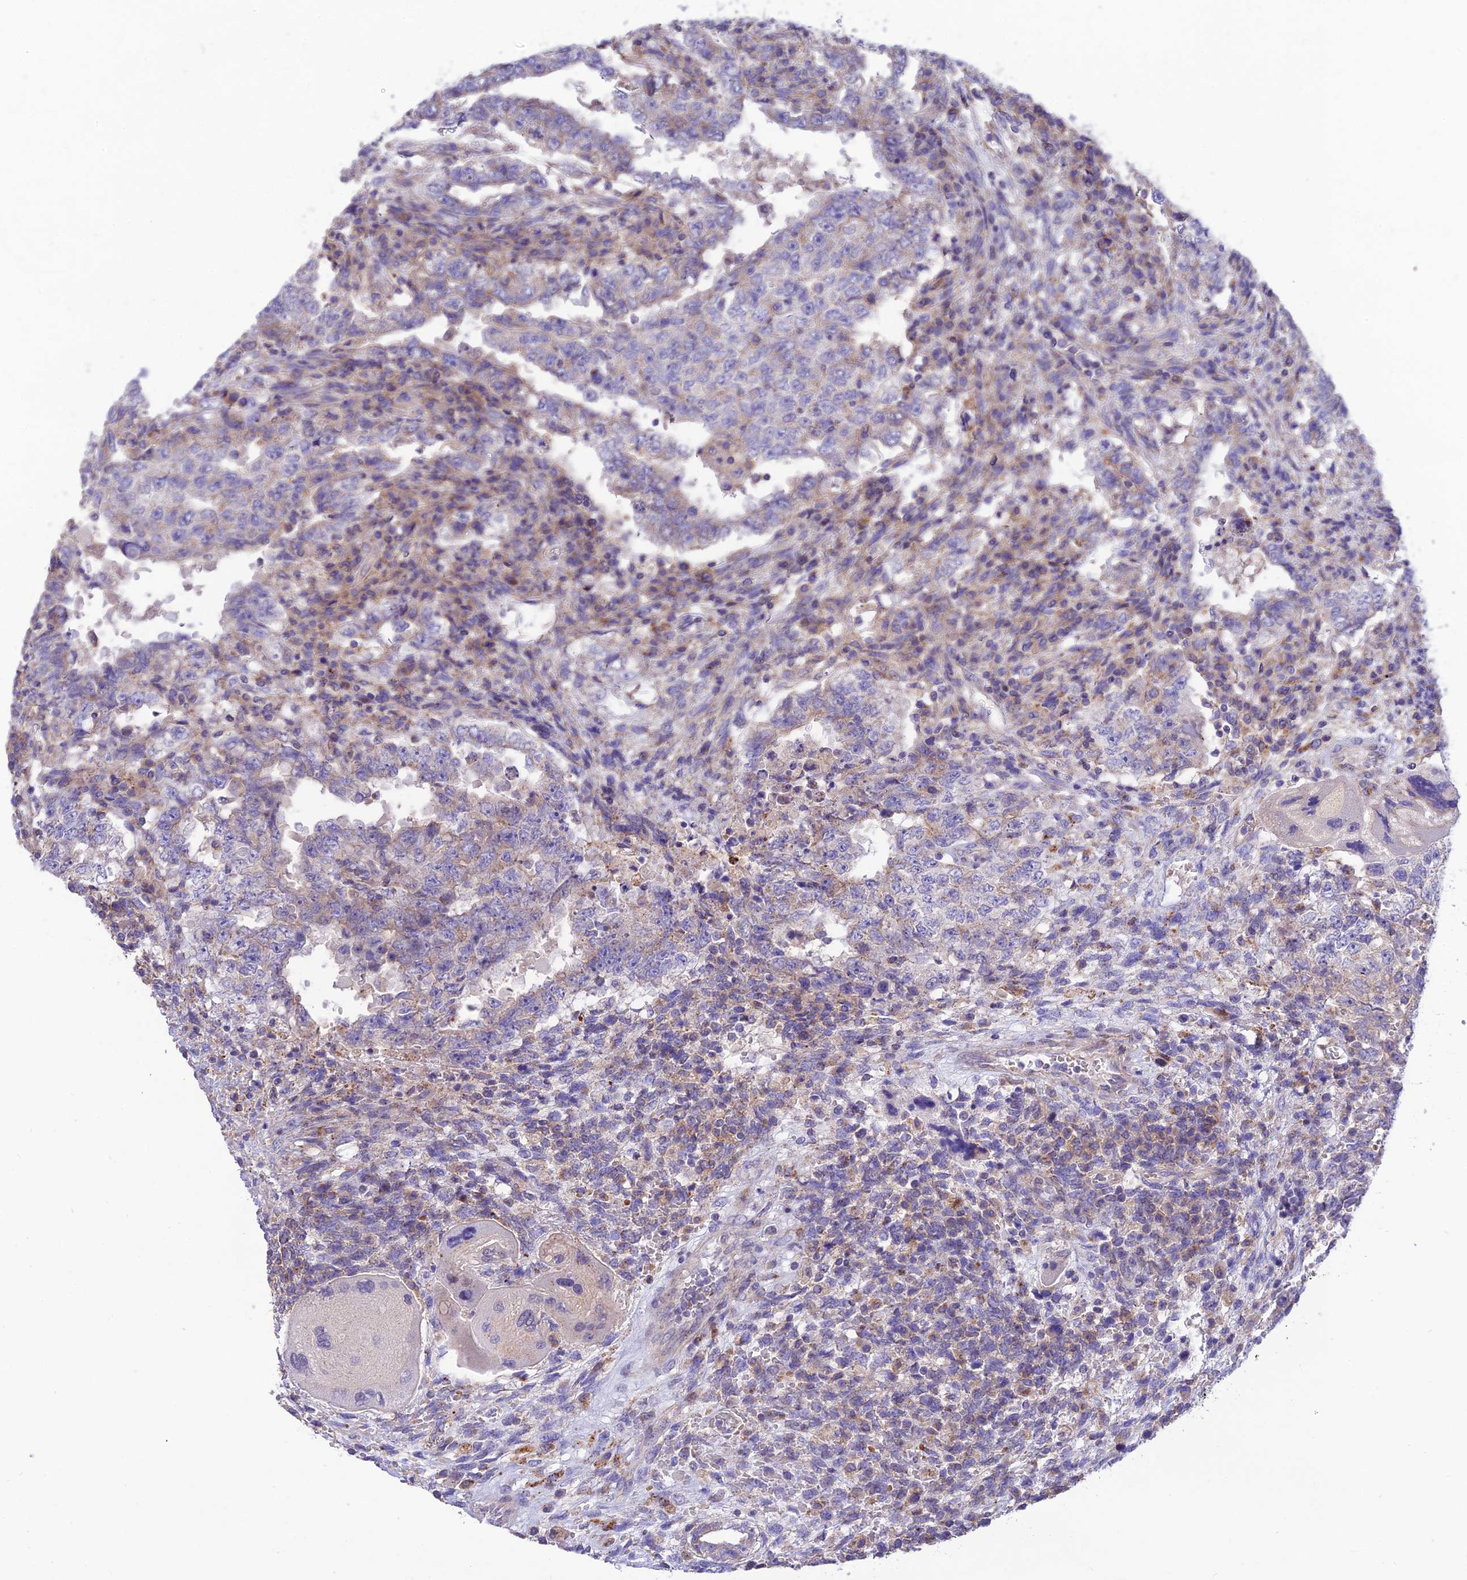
{"staining": {"intensity": "weak", "quantity": "<25%", "location": "cytoplasmic/membranous"}, "tissue": "testis cancer", "cell_type": "Tumor cells", "image_type": "cancer", "snomed": [{"axis": "morphology", "description": "Carcinoma, Embryonal, NOS"}, {"axis": "topography", "description": "Testis"}], "caption": "DAB (3,3'-diaminobenzidine) immunohistochemical staining of human testis embryonal carcinoma demonstrates no significant expression in tumor cells.", "gene": "CCDC157", "patient": {"sex": "male", "age": 26}}